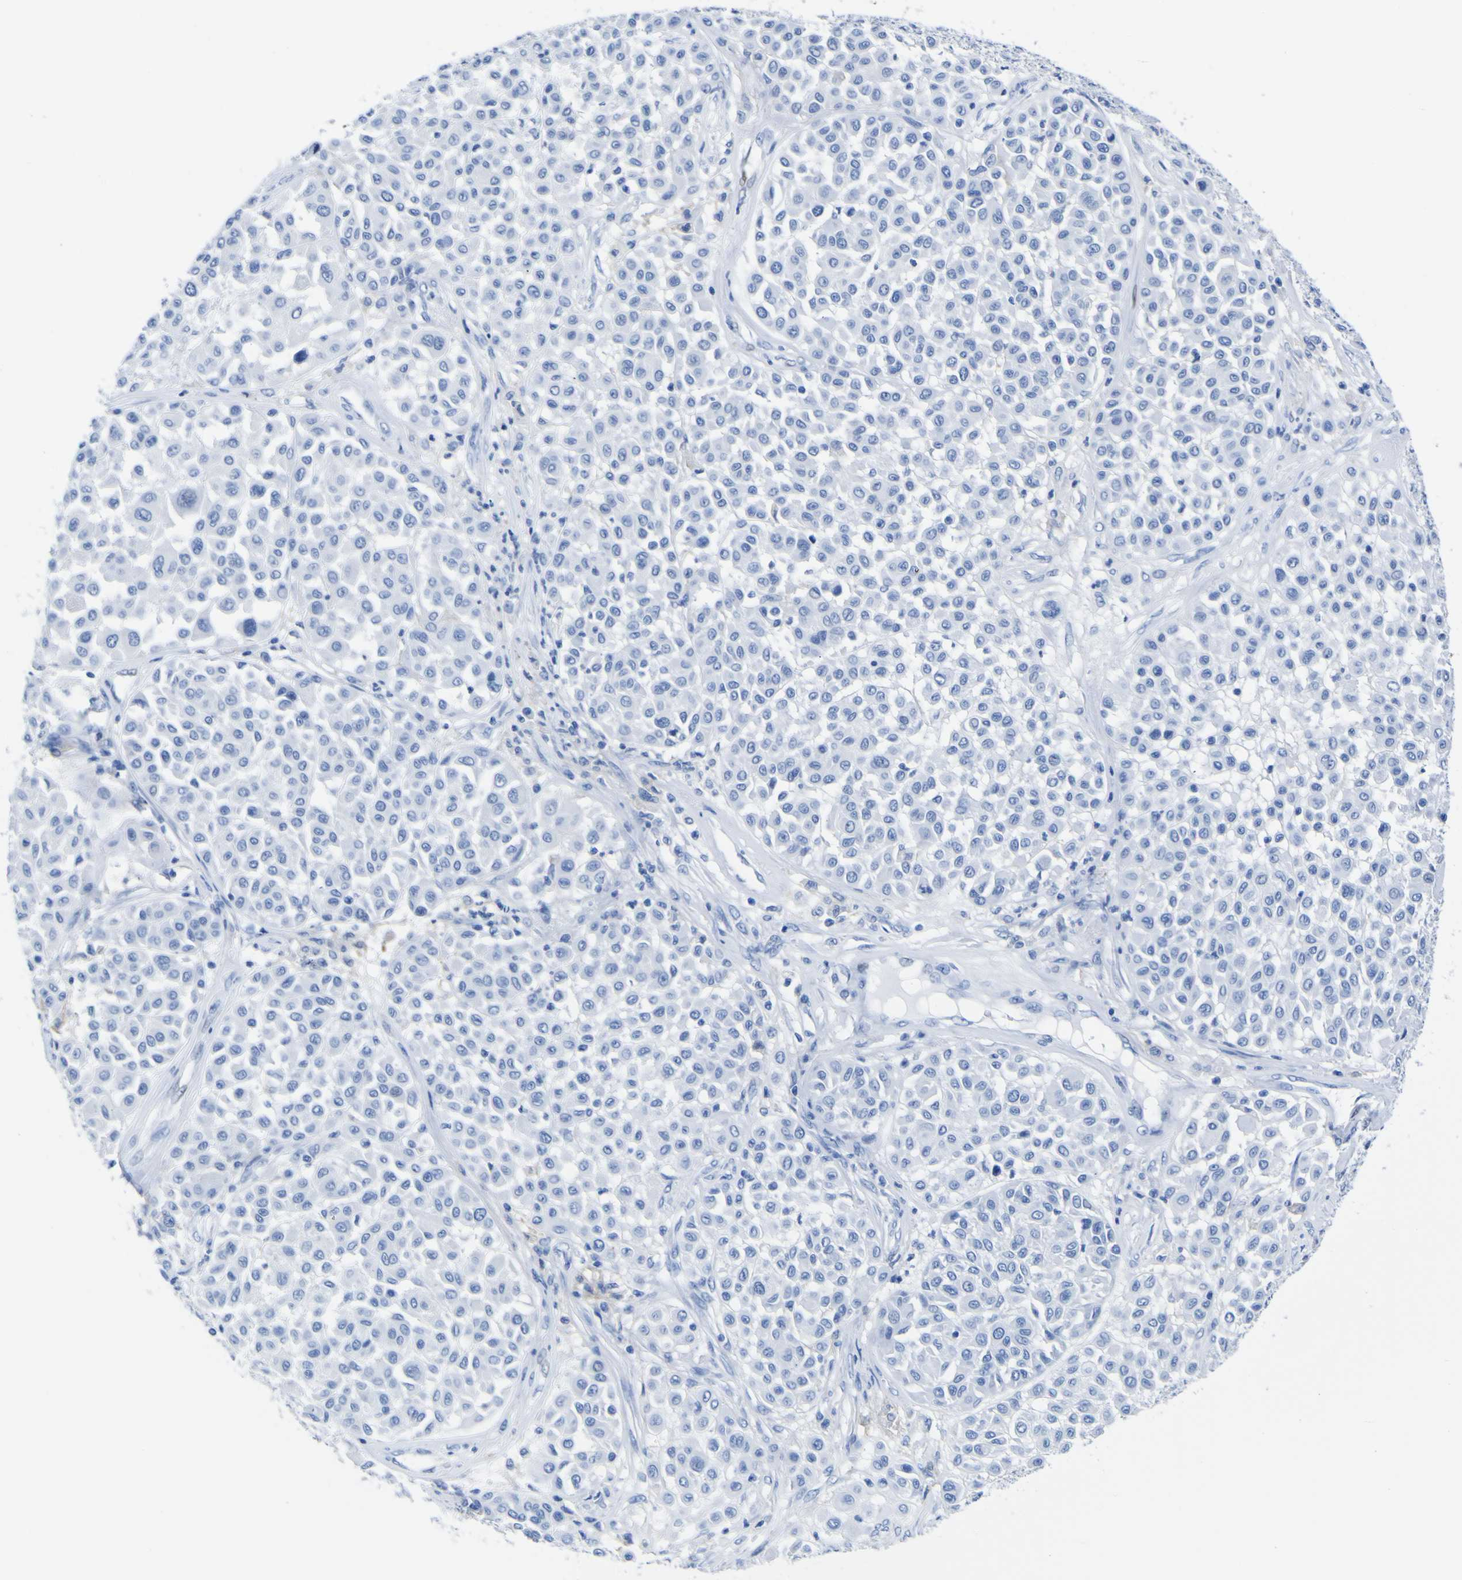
{"staining": {"intensity": "negative", "quantity": "none", "location": "none"}, "tissue": "melanoma", "cell_type": "Tumor cells", "image_type": "cancer", "snomed": [{"axis": "morphology", "description": "Malignant melanoma, Metastatic site"}, {"axis": "topography", "description": "Soft tissue"}], "caption": "There is no significant staining in tumor cells of malignant melanoma (metastatic site).", "gene": "DACH1", "patient": {"sex": "male", "age": 41}}